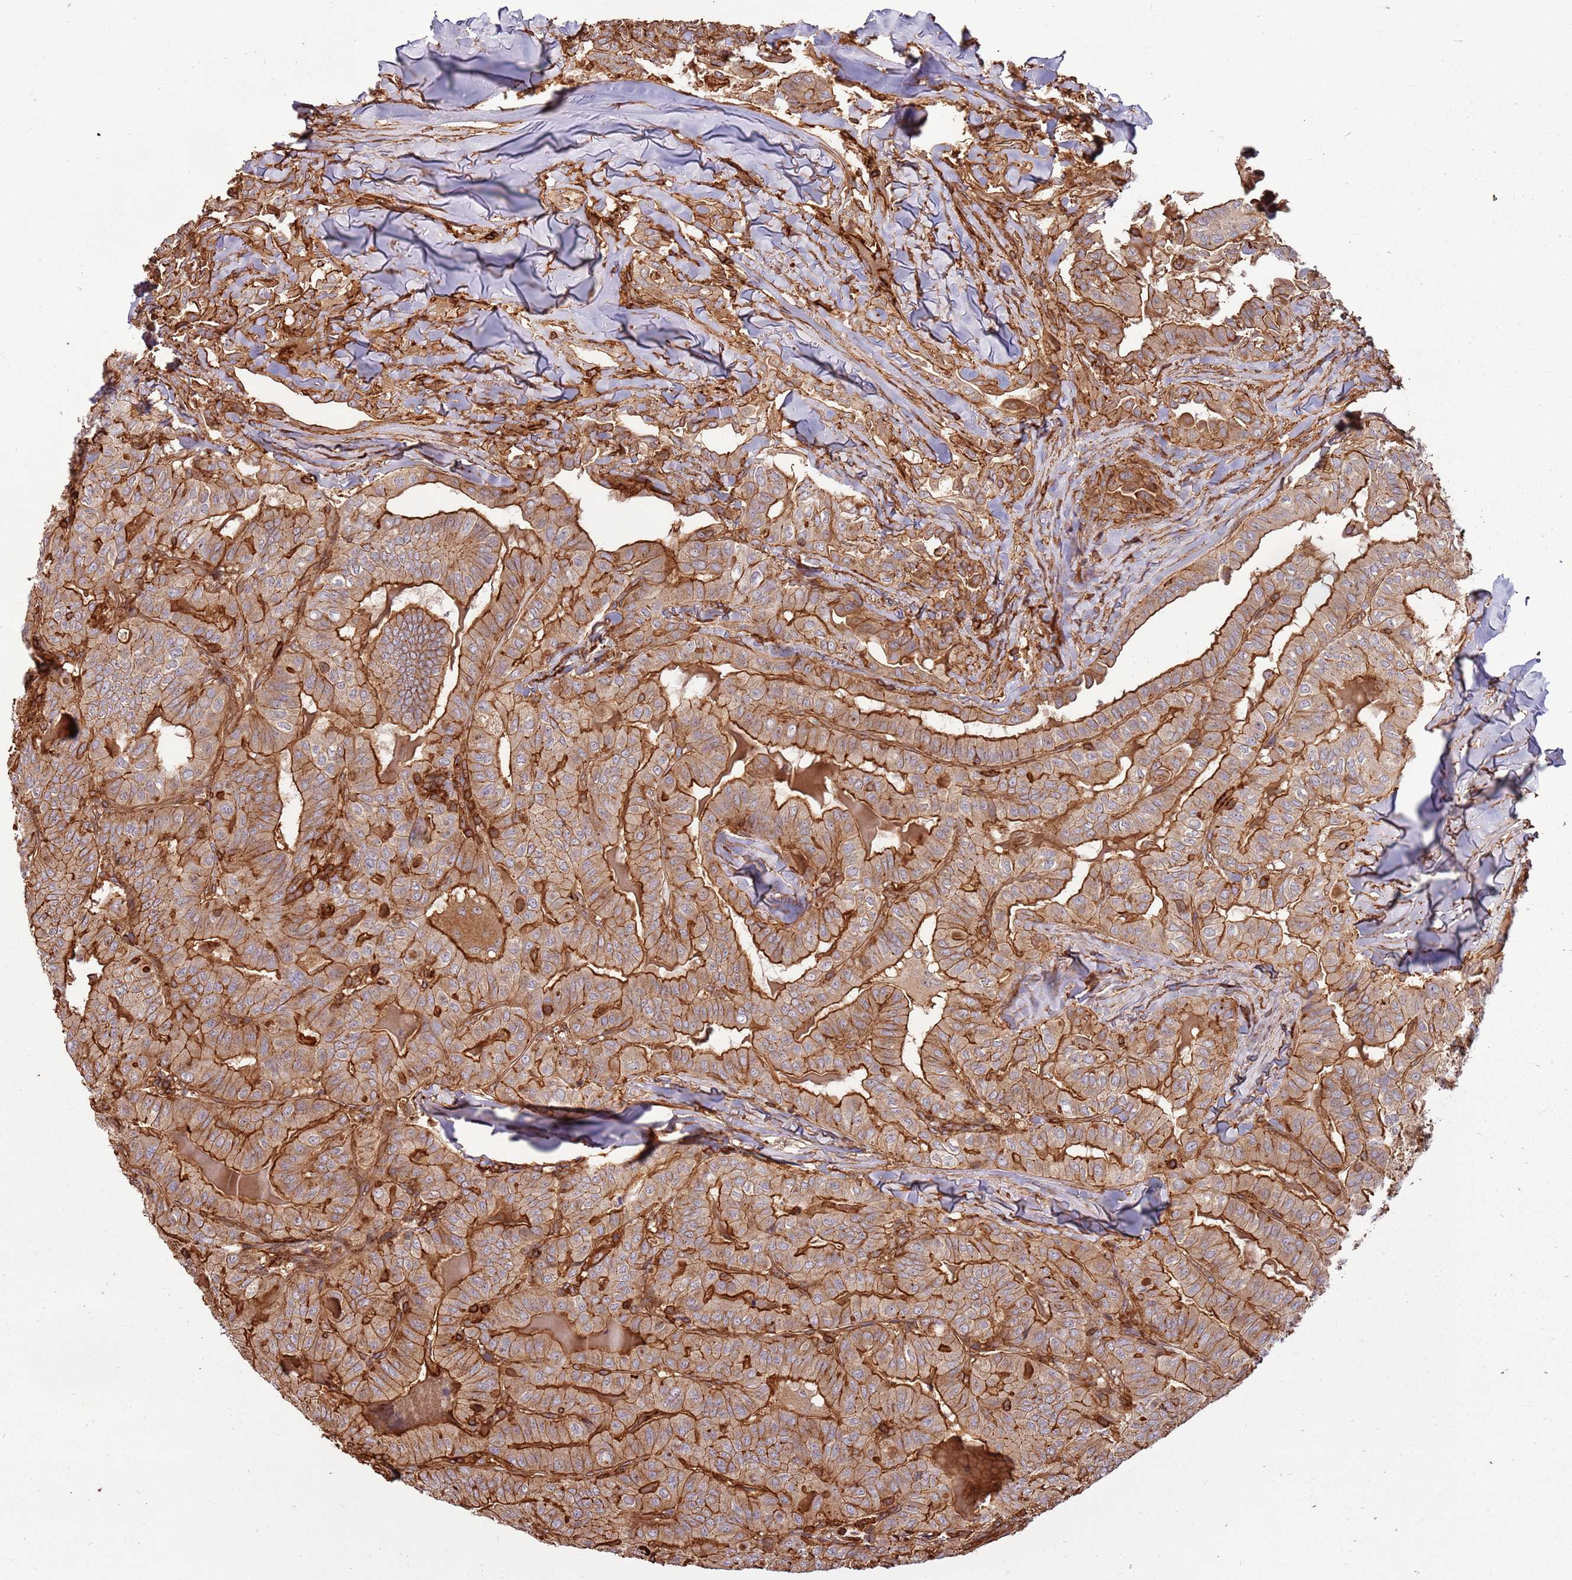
{"staining": {"intensity": "strong", "quantity": ">75%", "location": "cytoplasmic/membranous"}, "tissue": "thyroid cancer", "cell_type": "Tumor cells", "image_type": "cancer", "snomed": [{"axis": "morphology", "description": "Papillary adenocarcinoma, NOS"}, {"axis": "topography", "description": "Thyroid gland"}], "caption": "This is an image of immunohistochemistry (IHC) staining of thyroid cancer (papillary adenocarcinoma), which shows strong staining in the cytoplasmic/membranous of tumor cells.", "gene": "ACVR2A", "patient": {"sex": "female", "age": 68}}